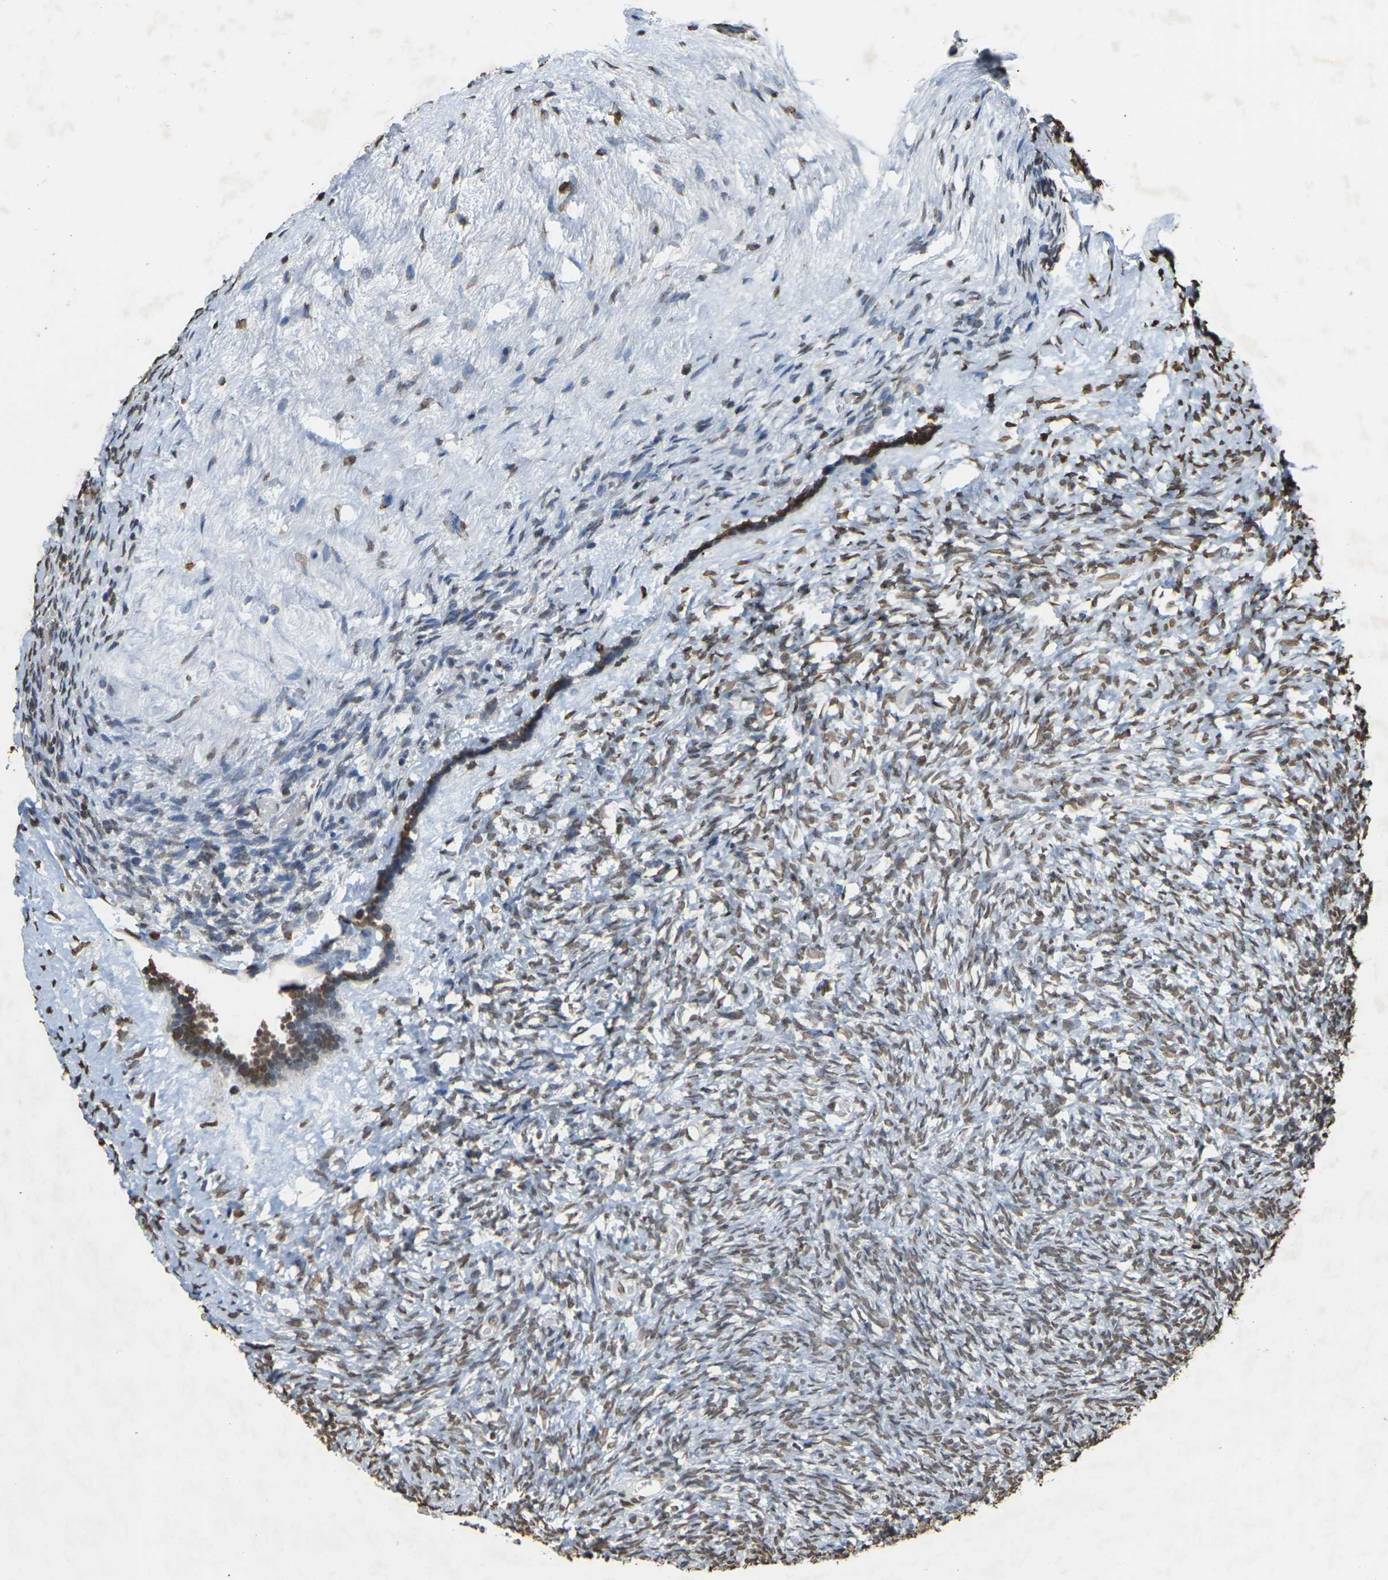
{"staining": {"intensity": "moderate", "quantity": "25%-75%", "location": "nuclear"}, "tissue": "ovary", "cell_type": "Ovarian stroma cells", "image_type": "normal", "snomed": [{"axis": "morphology", "description": "Normal tissue, NOS"}, {"axis": "topography", "description": "Ovary"}], "caption": "IHC photomicrograph of normal human ovary stained for a protein (brown), which shows medium levels of moderate nuclear expression in approximately 25%-75% of ovarian stroma cells.", "gene": "EMSY", "patient": {"sex": "female", "age": 35}}